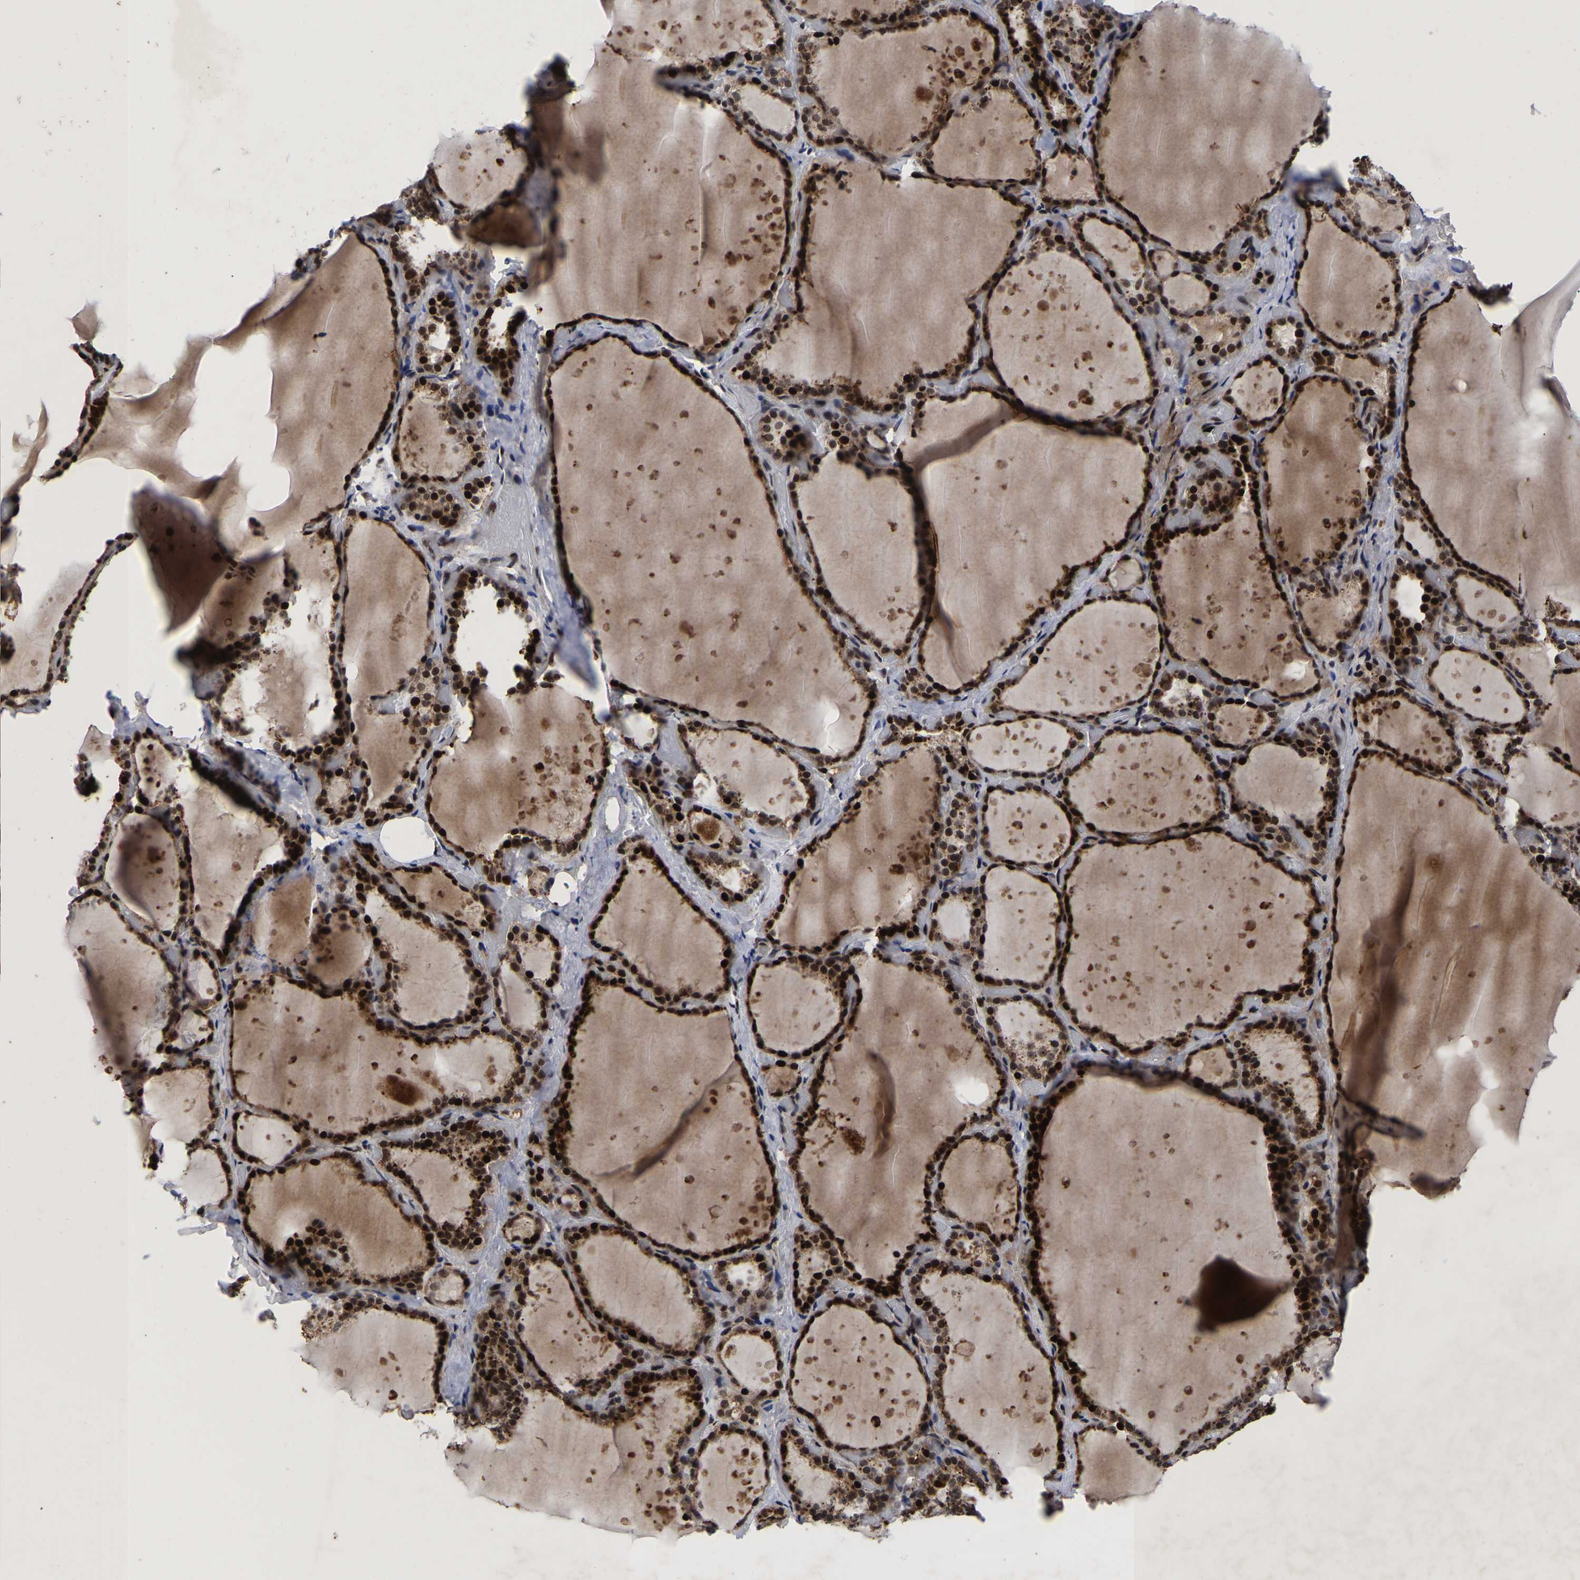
{"staining": {"intensity": "strong", "quantity": ">75%", "location": "nuclear"}, "tissue": "thyroid gland", "cell_type": "Glandular cells", "image_type": "normal", "snomed": [{"axis": "morphology", "description": "Normal tissue, NOS"}, {"axis": "topography", "description": "Thyroid gland"}], "caption": "High-magnification brightfield microscopy of benign thyroid gland stained with DAB (3,3'-diaminobenzidine) (brown) and counterstained with hematoxylin (blue). glandular cells exhibit strong nuclear expression is seen in about>75% of cells. The protein is shown in brown color, while the nuclei are stained blue.", "gene": "JUNB", "patient": {"sex": "female", "age": 44}}